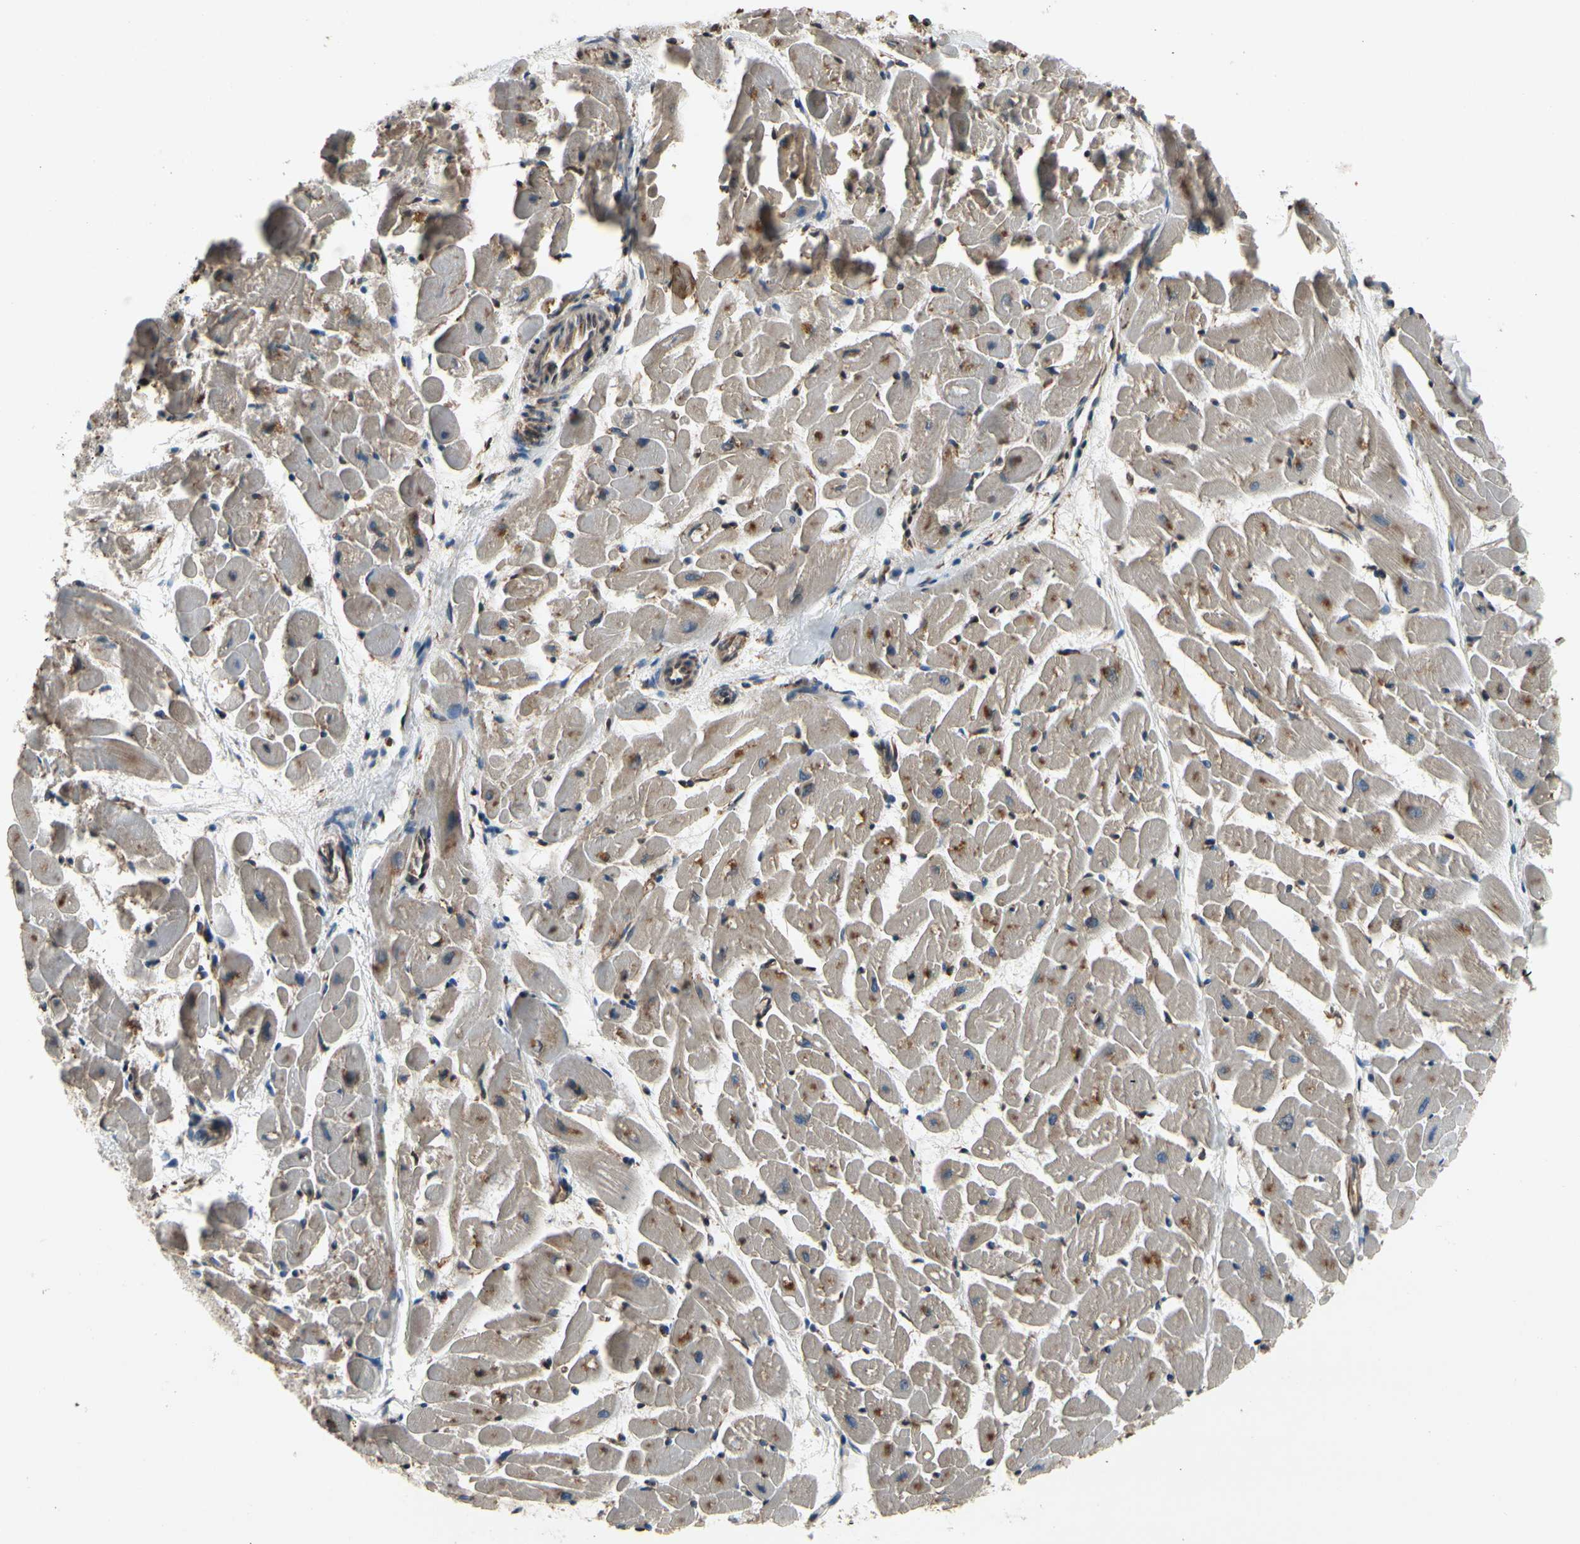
{"staining": {"intensity": "strong", "quantity": "<25%", "location": "nuclear"}, "tissue": "heart muscle", "cell_type": "Cardiomyocytes", "image_type": "normal", "snomed": [{"axis": "morphology", "description": "Normal tissue, NOS"}, {"axis": "topography", "description": "Heart"}], "caption": "Heart muscle stained for a protein exhibits strong nuclear positivity in cardiomyocytes.", "gene": "HIPK2", "patient": {"sex": "female", "age": 19}}